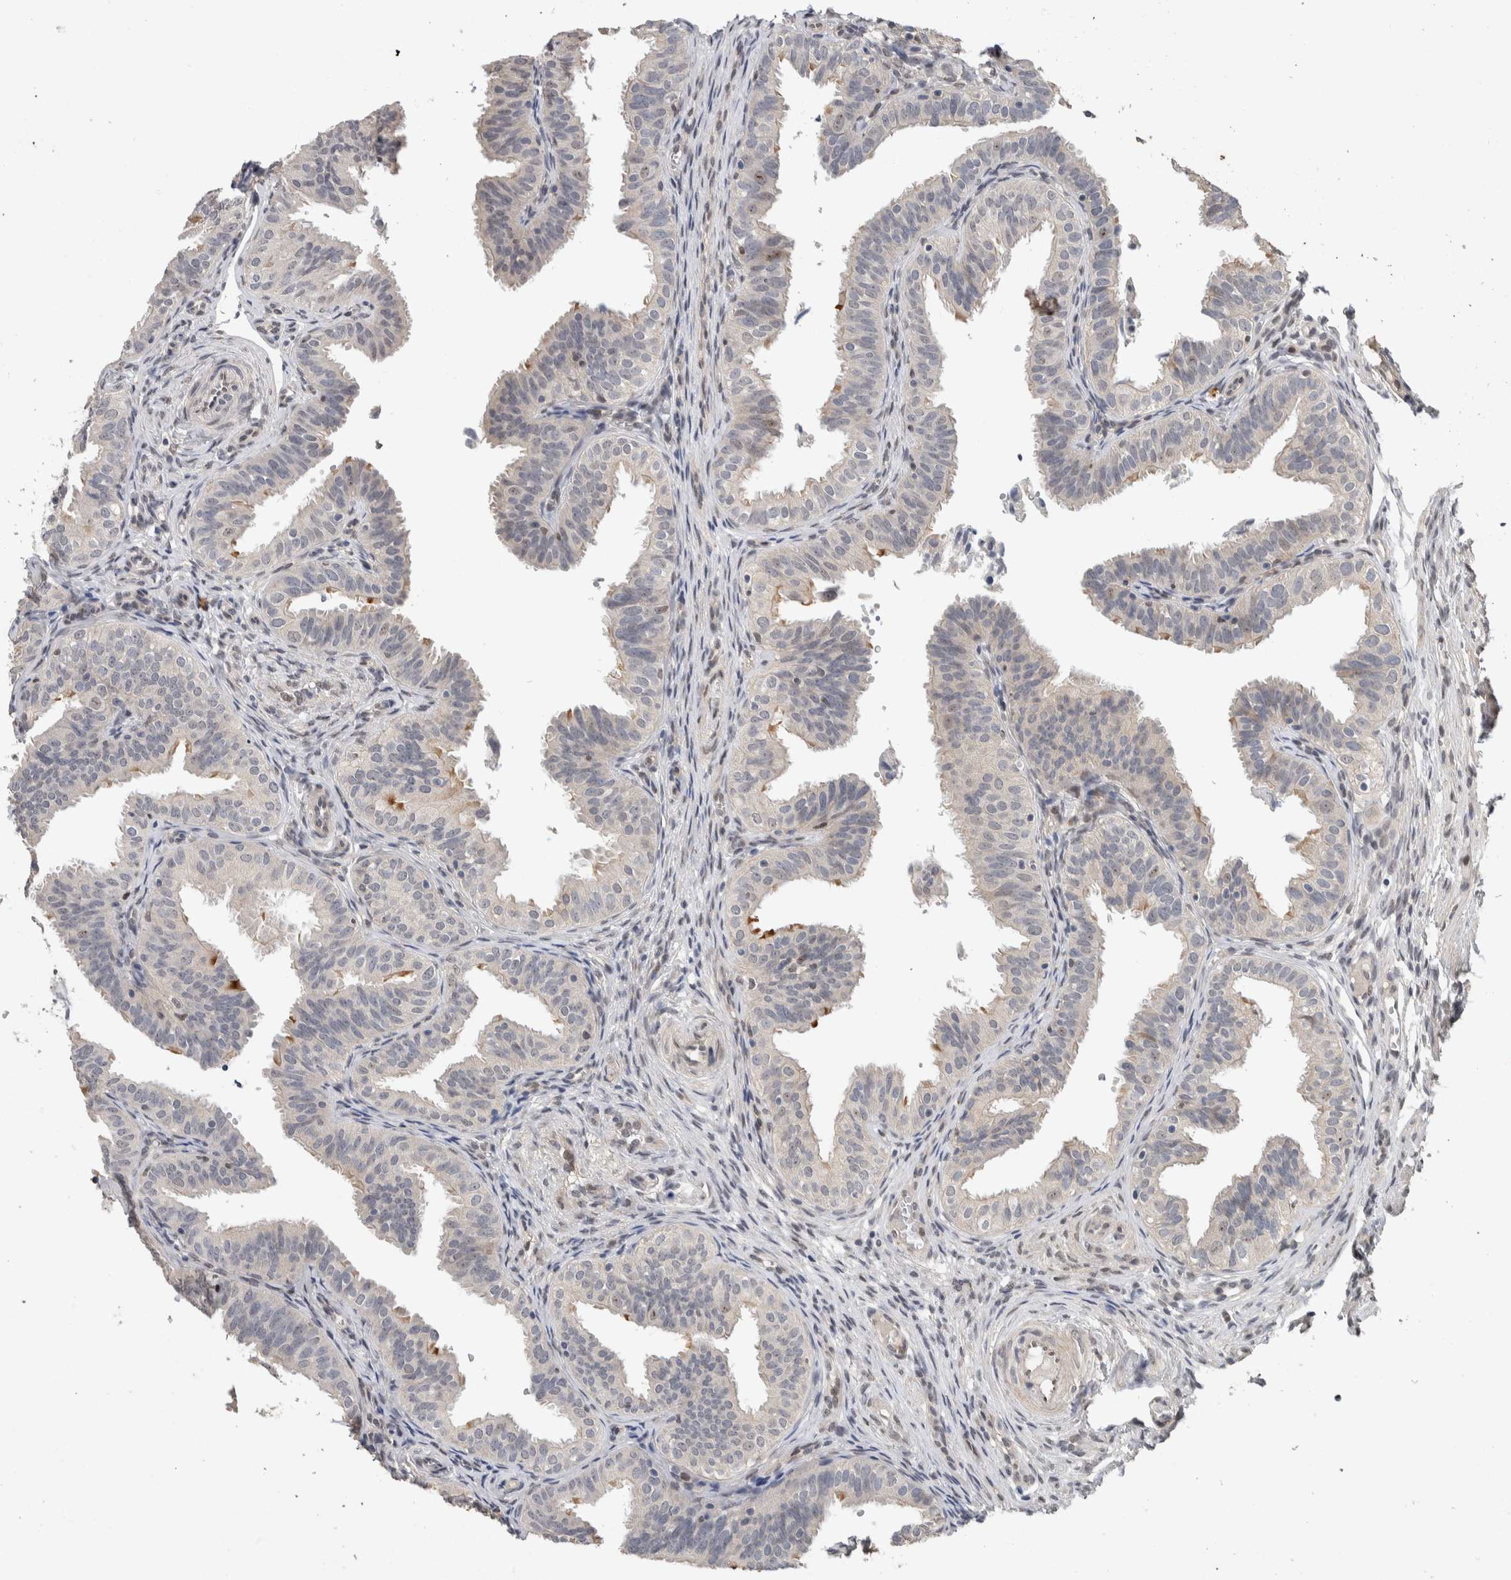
{"staining": {"intensity": "negative", "quantity": "none", "location": "none"}, "tissue": "fallopian tube", "cell_type": "Glandular cells", "image_type": "normal", "snomed": [{"axis": "morphology", "description": "Normal tissue, NOS"}, {"axis": "topography", "description": "Fallopian tube"}], "caption": "Unremarkable fallopian tube was stained to show a protein in brown. There is no significant staining in glandular cells. The staining is performed using DAB (3,3'-diaminobenzidine) brown chromogen with nuclei counter-stained in using hematoxylin.", "gene": "CYSRT1", "patient": {"sex": "female", "age": 35}}